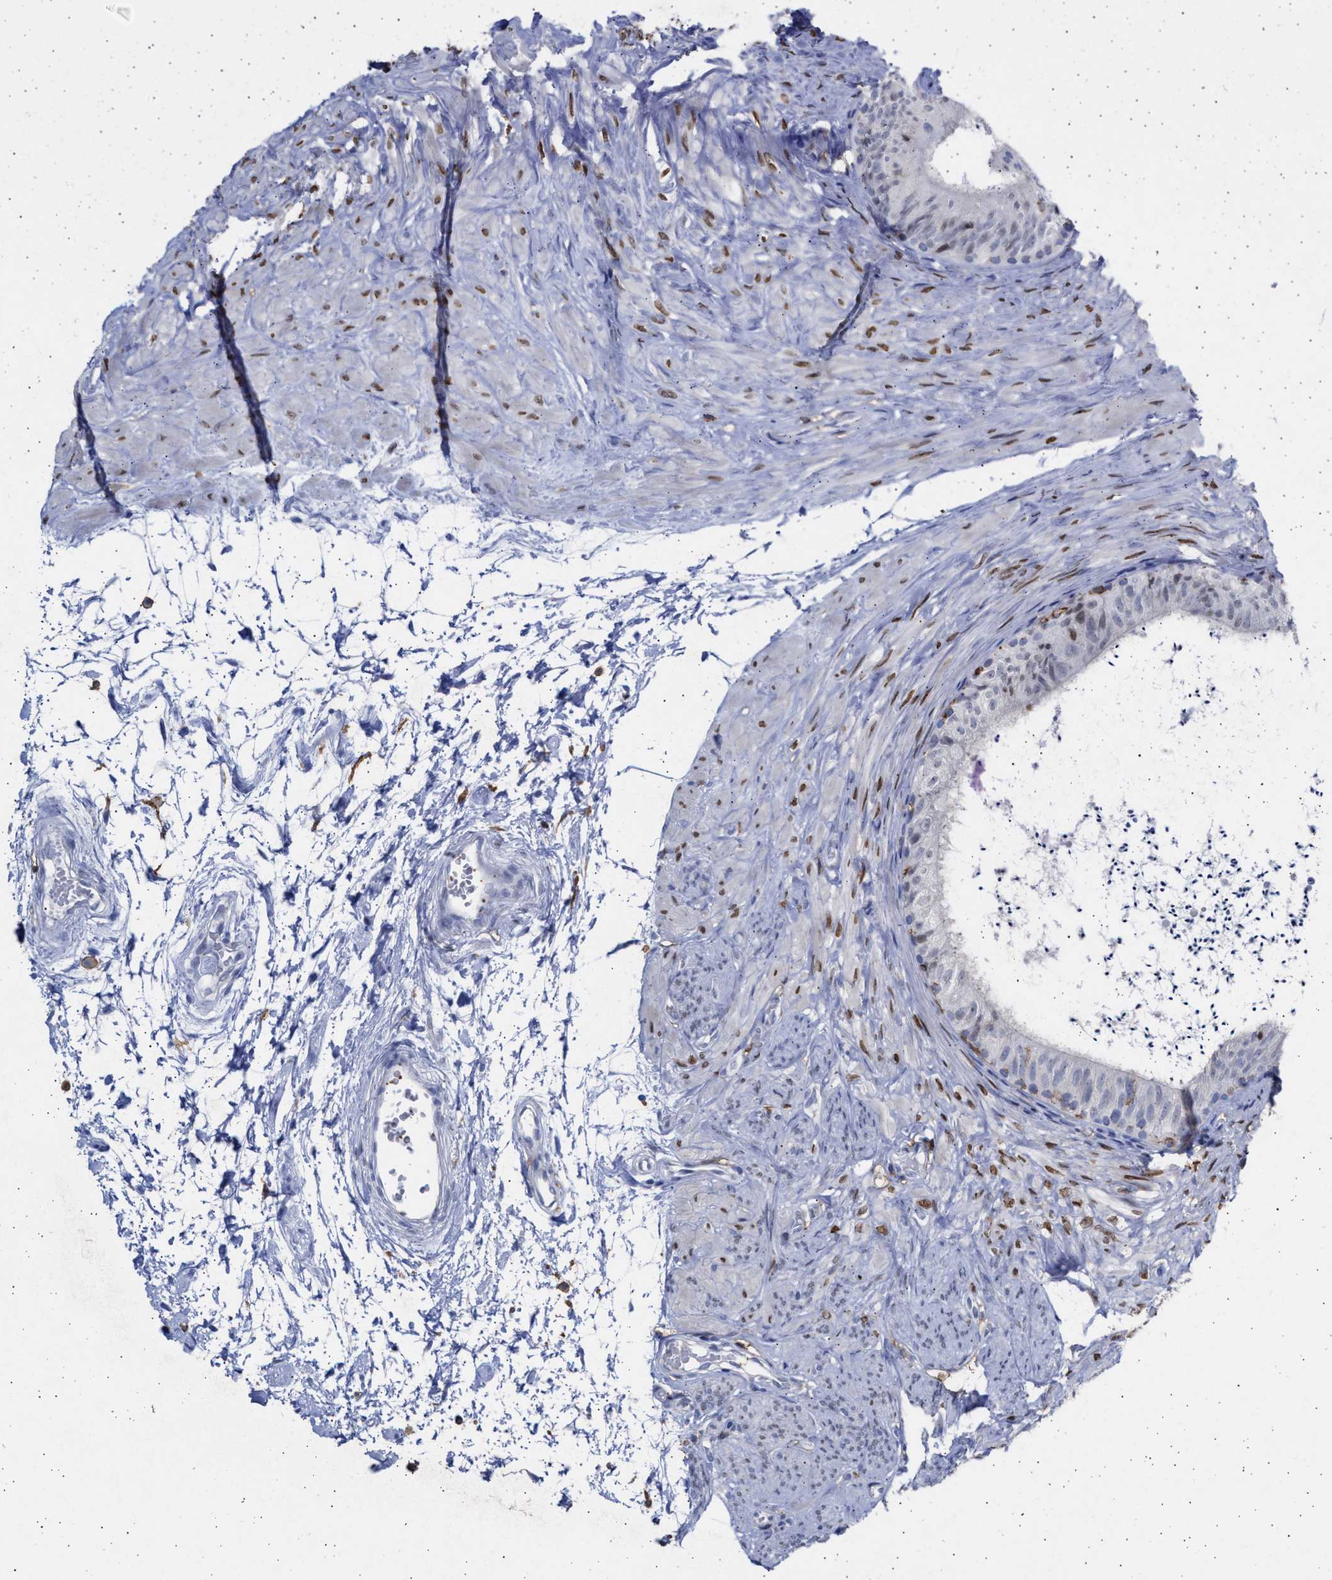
{"staining": {"intensity": "moderate", "quantity": "<25%", "location": "cytoplasmic/membranous"}, "tissue": "epididymis", "cell_type": "Glandular cells", "image_type": "normal", "snomed": [{"axis": "morphology", "description": "Normal tissue, NOS"}, {"axis": "topography", "description": "Epididymis"}], "caption": "Brown immunohistochemical staining in benign human epididymis displays moderate cytoplasmic/membranous expression in approximately <25% of glandular cells. The protein of interest is stained brown, and the nuclei are stained in blue (DAB (3,3'-diaminobenzidine) IHC with brightfield microscopy, high magnification).", "gene": "FCER1A", "patient": {"sex": "male", "age": 56}}